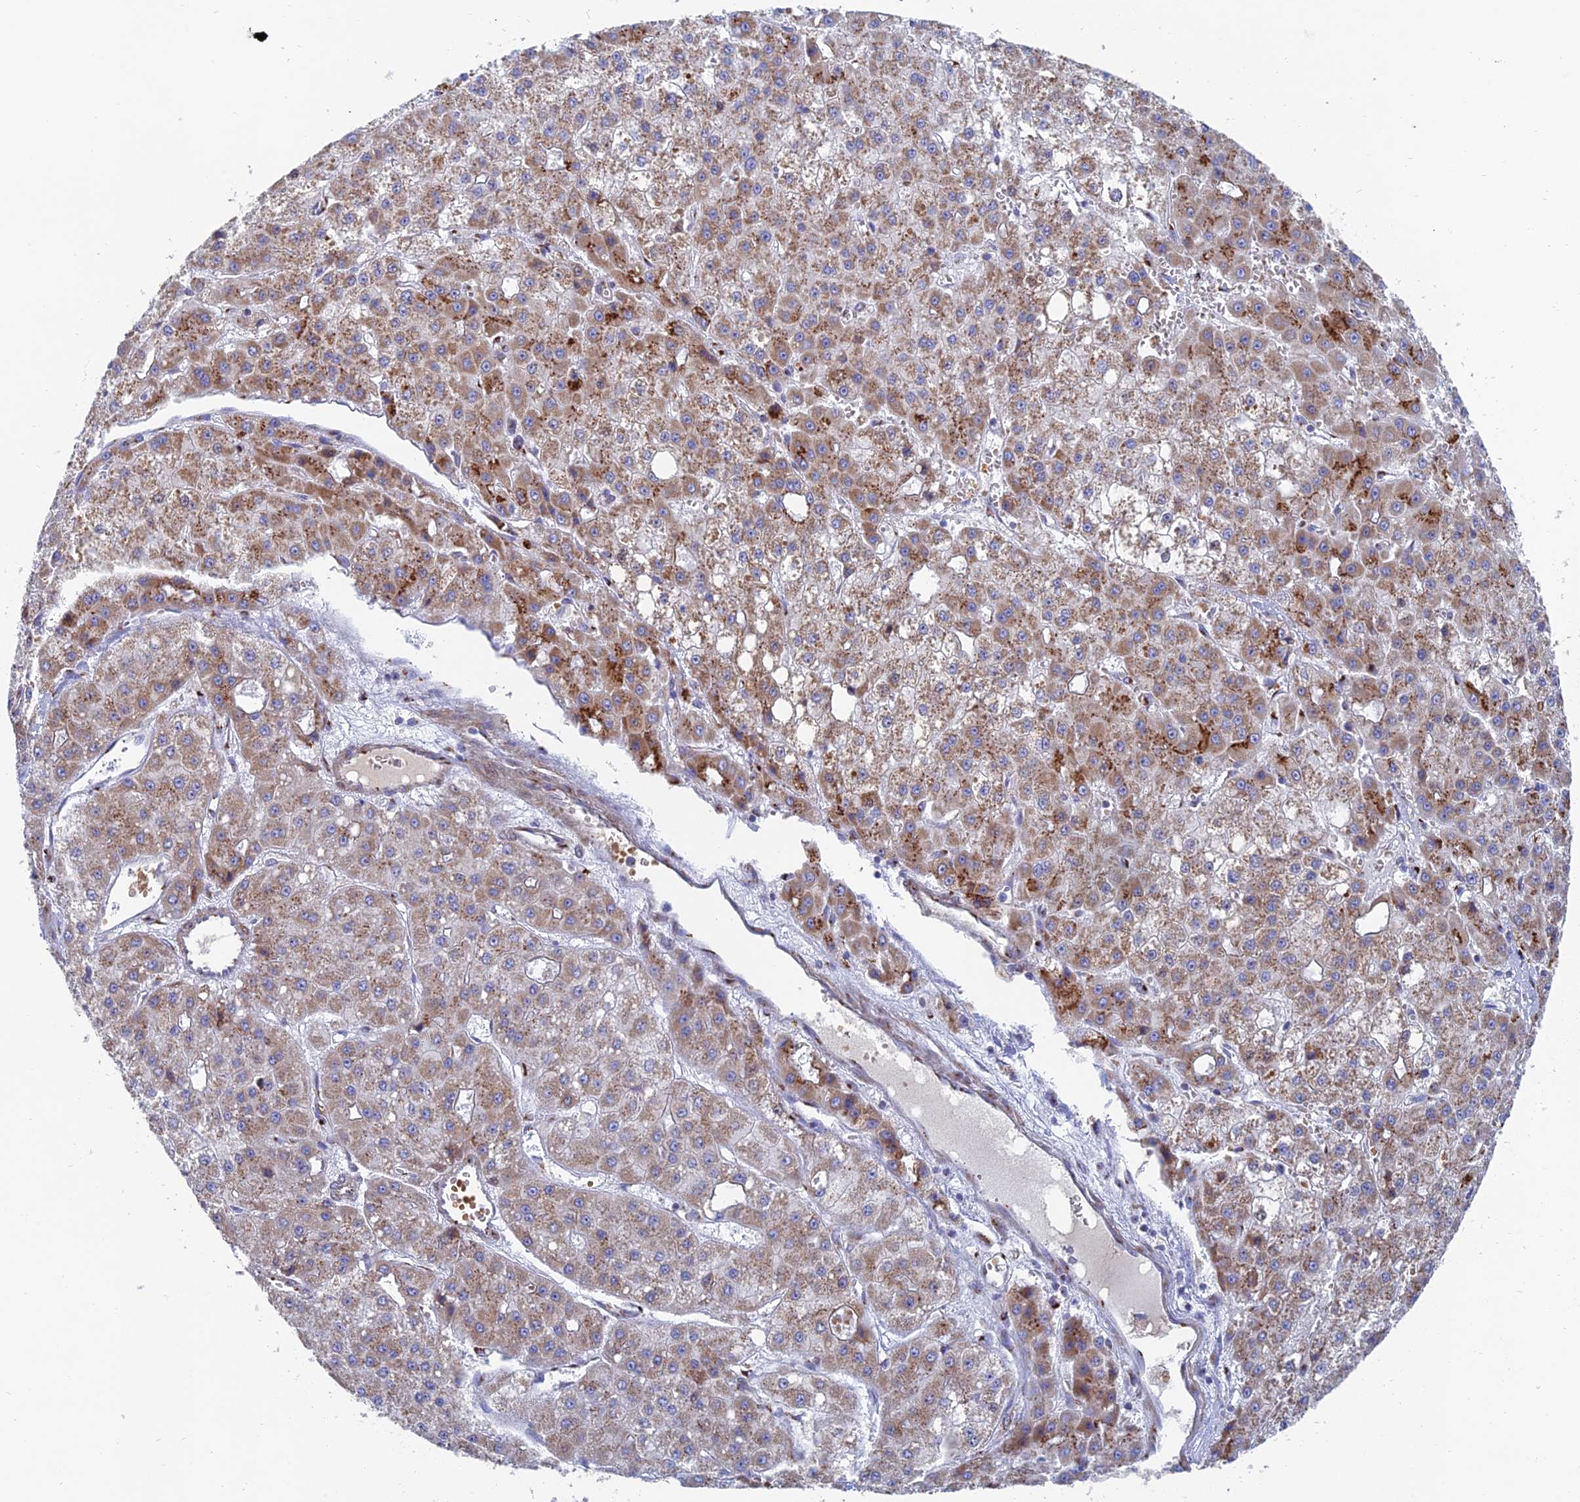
{"staining": {"intensity": "moderate", "quantity": ">75%", "location": "cytoplasmic/membranous"}, "tissue": "liver cancer", "cell_type": "Tumor cells", "image_type": "cancer", "snomed": [{"axis": "morphology", "description": "Carcinoma, Hepatocellular, NOS"}, {"axis": "topography", "description": "Liver"}], "caption": "A histopathology image of liver cancer (hepatocellular carcinoma) stained for a protein displays moderate cytoplasmic/membranous brown staining in tumor cells. (Brightfield microscopy of DAB IHC at high magnification).", "gene": "HS2ST1", "patient": {"sex": "male", "age": 47}}